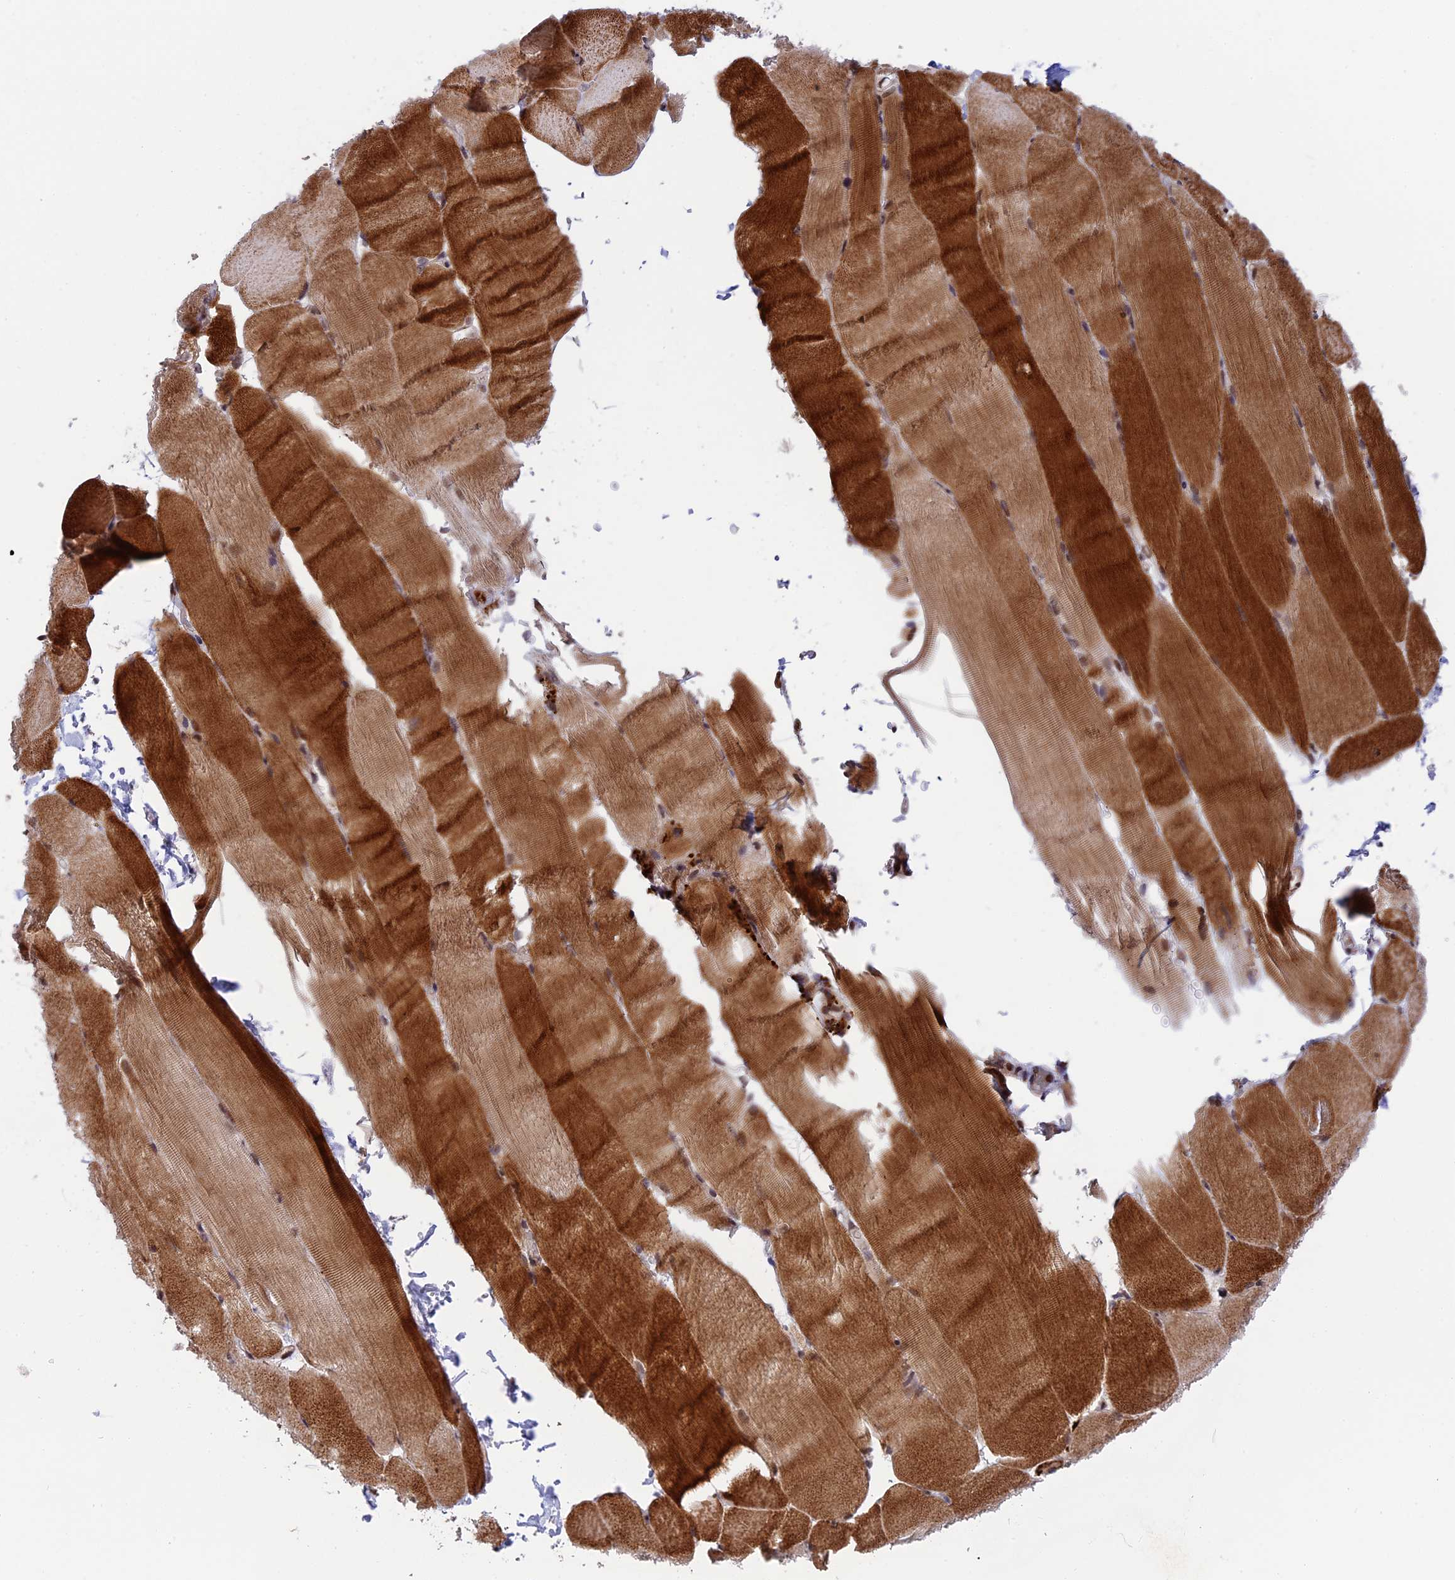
{"staining": {"intensity": "strong", "quantity": ">75%", "location": "cytoplasmic/membranous"}, "tissue": "skeletal muscle", "cell_type": "Myocytes", "image_type": "normal", "snomed": [{"axis": "morphology", "description": "Normal tissue, NOS"}, {"axis": "topography", "description": "Skeletal muscle"}, {"axis": "topography", "description": "Parathyroid gland"}], "caption": "Immunohistochemical staining of benign skeletal muscle exhibits >75% levels of strong cytoplasmic/membranous protein expression in about >75% of myocytes.", "gene": "POLR2C", "patient": {"sex": "female", "age": 37}}